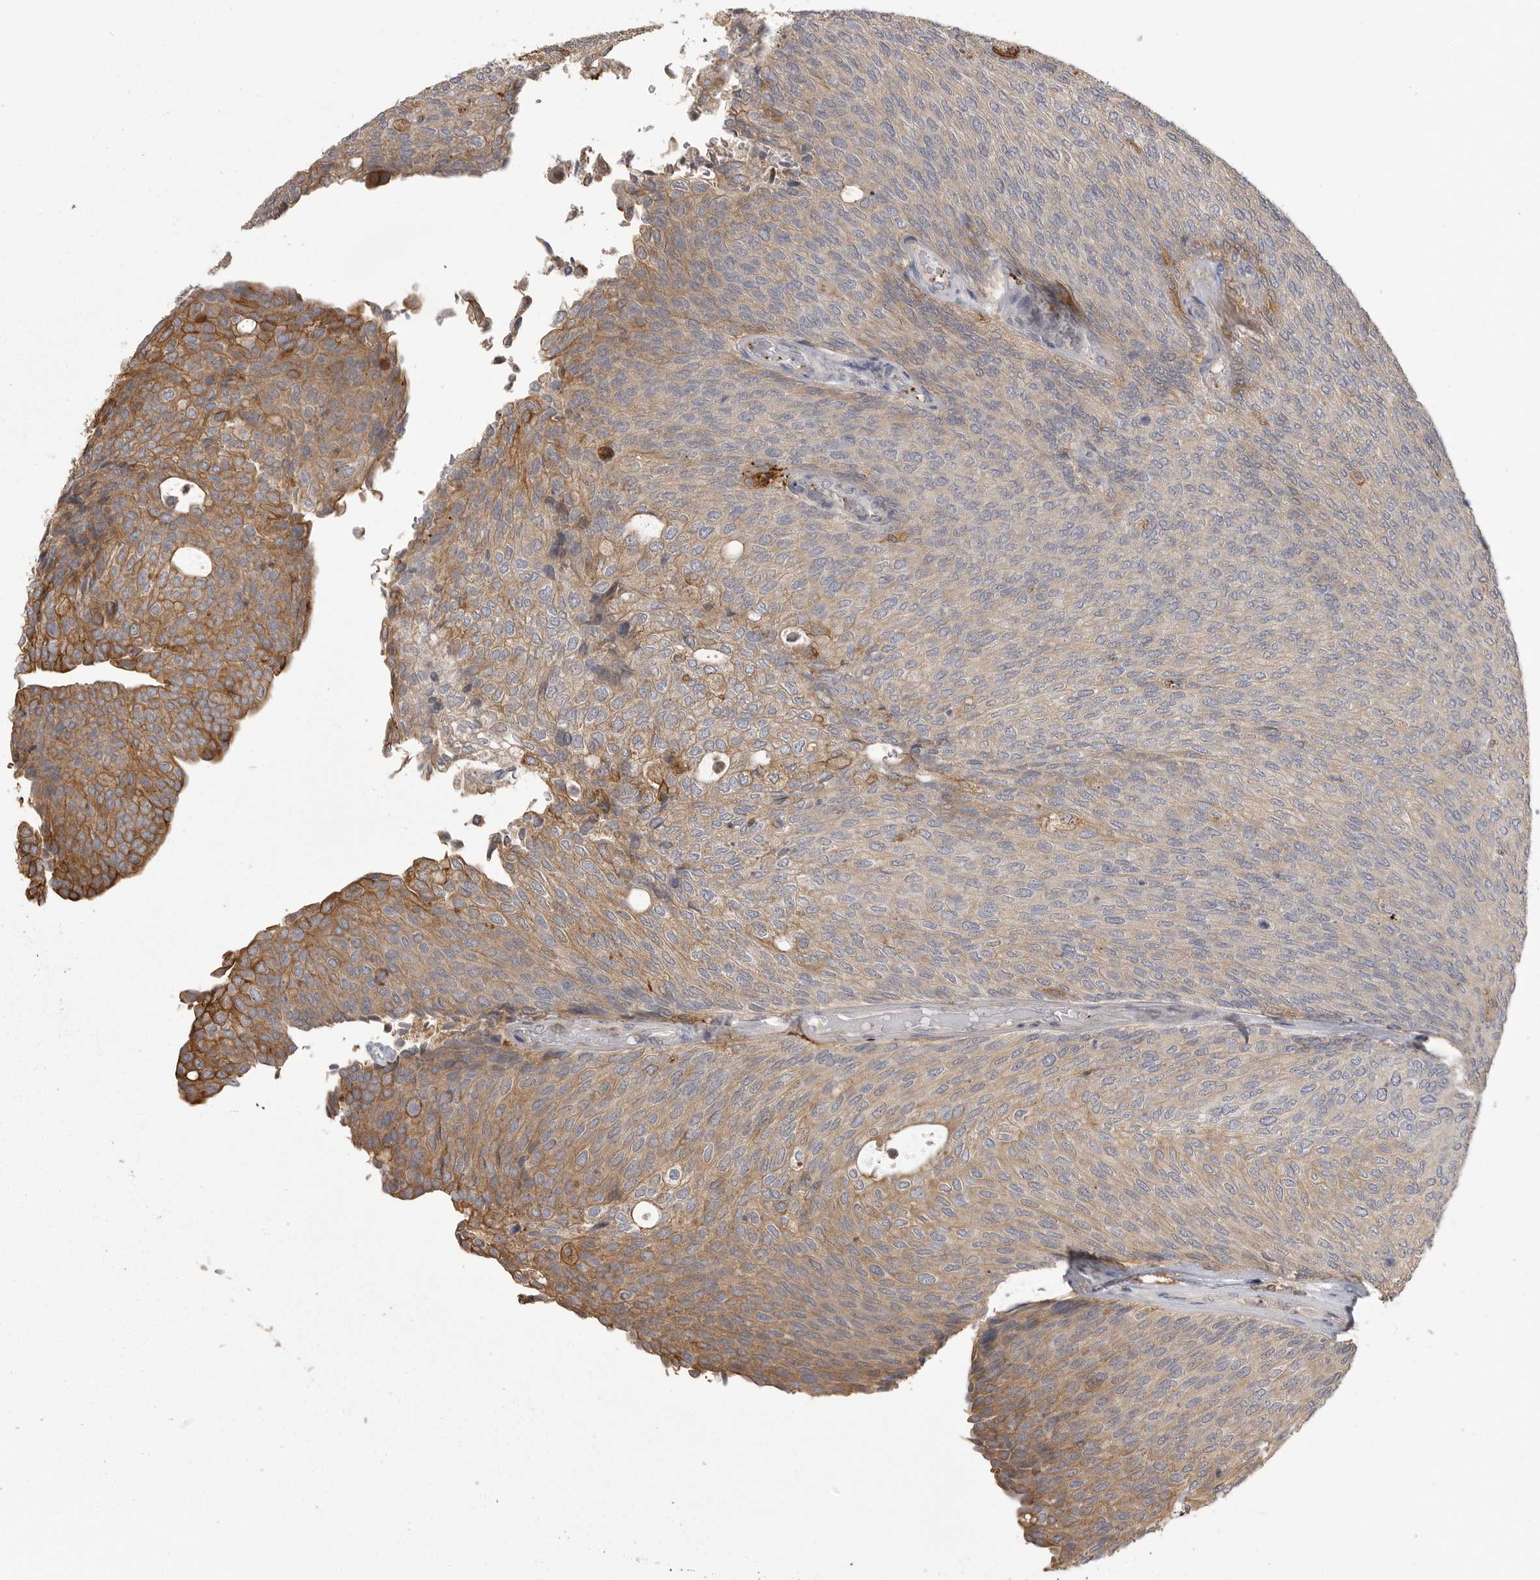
{"staining": {"intensity": "moderate", "quantity": ">75%", "location": "cytoplasmic/membranous"}, "tissue": "urothelial cancer", "cell_type": "Tumor cells", "image_type": "cancer", "snomed": [{"axis": "morphology", "description": "Urothelial carcinoma, Low grade"}, {"axis": "topography", "description": "Urinary bladder"}], "caption": "The micrograph demonstrates staining of low-grade urothelial carcinoma, revealing moderate cytoplasmic/membranous protein staining (brown color) within tumor cells.", "gene": "CMTM6", "patient": {"sex": "female", "age": 79}}